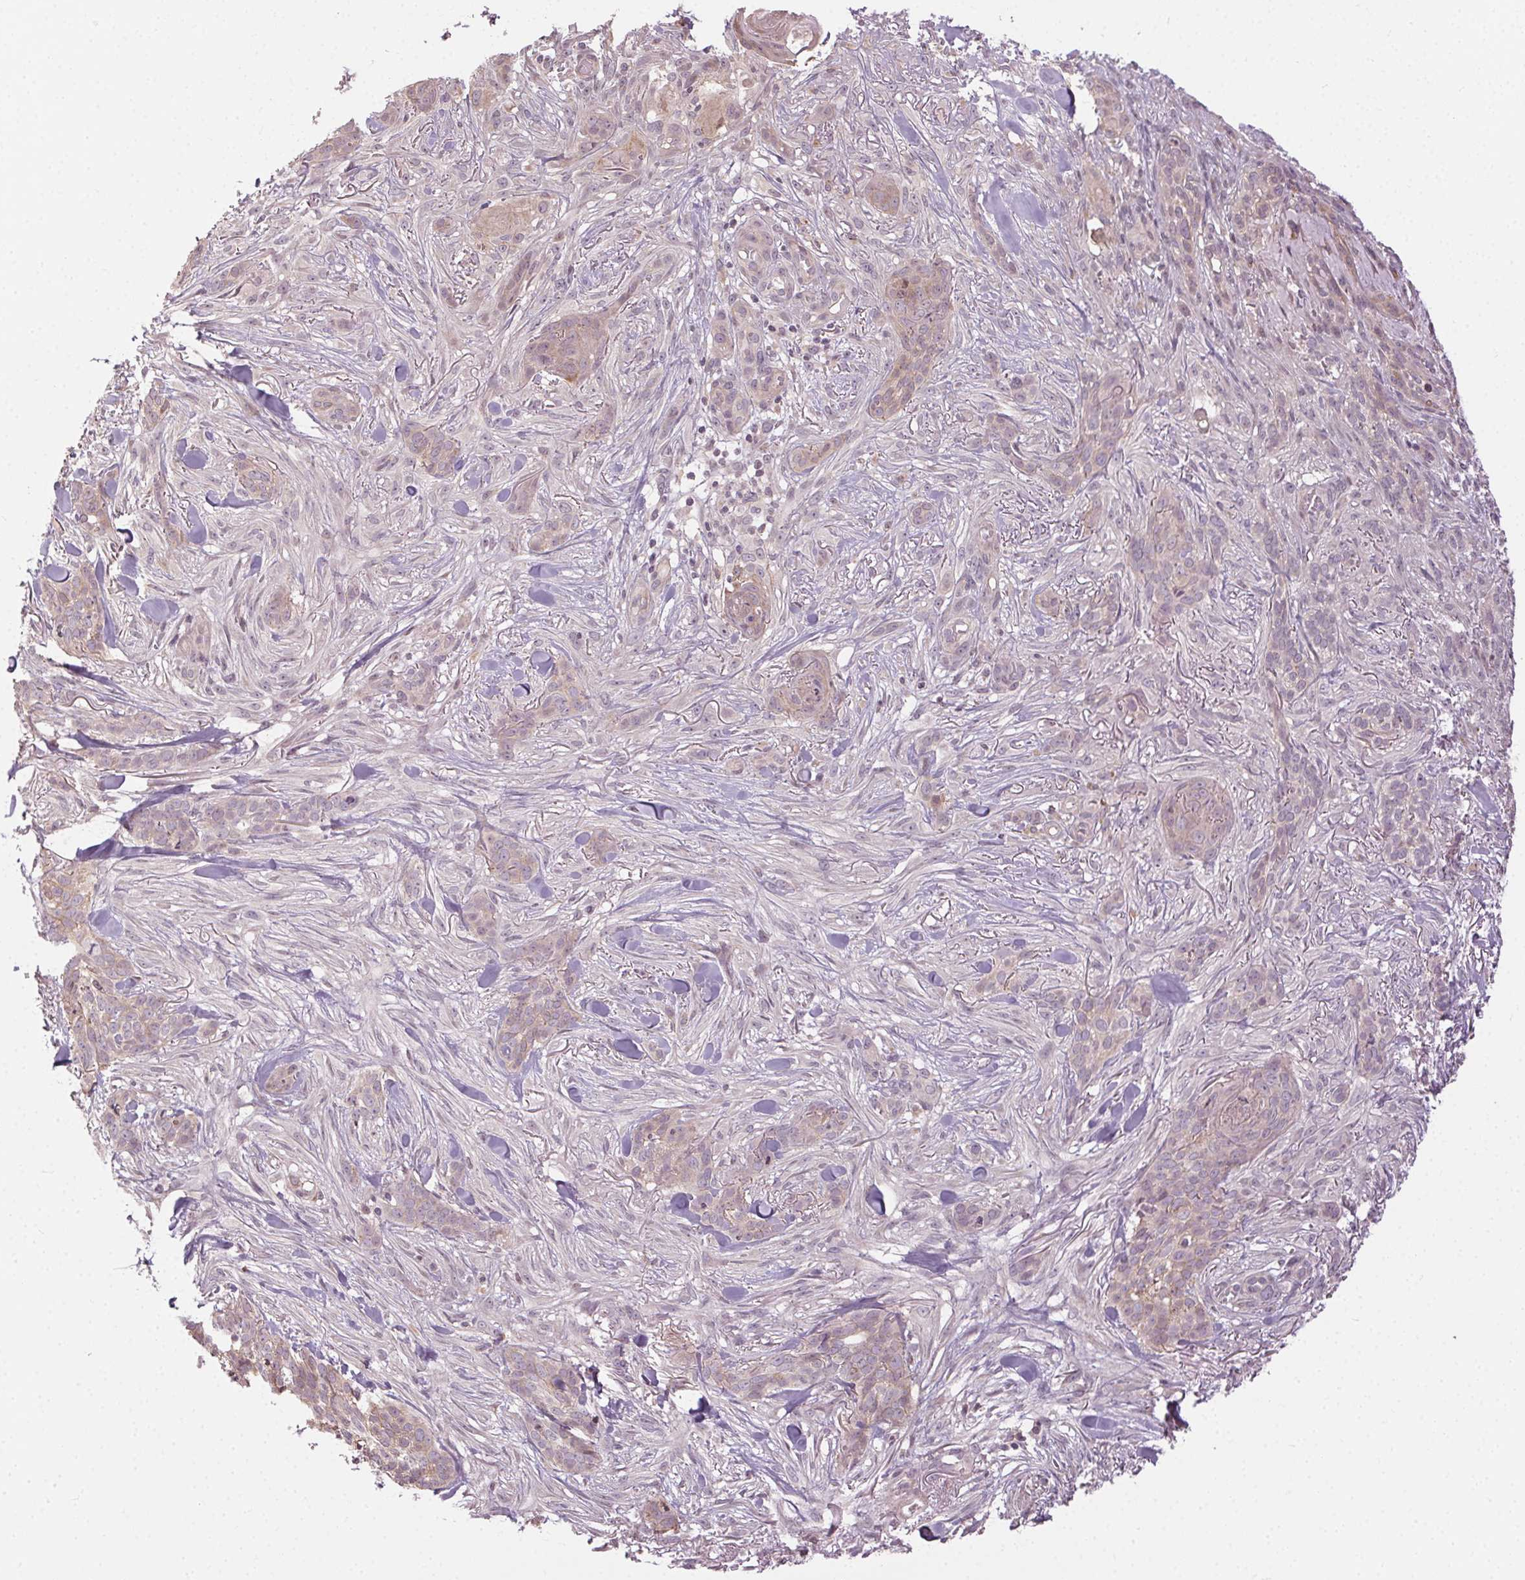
{"staining": {"intensity": "weak", "quantity": "<25%", "location": "cytoplasmic/membranous"}, "tissue": "skin cancer", "cell_type": "Tumor cells", "image_type": "cancer", "snomed": [{"axis": "morphology", "description": "Basal cell carcinoma"}, {"axis": "topography", "description": "Skin"}], "caption": "IHC micrograph of neoplastic tissue: human skin cancer (basal cell carcinoma) stained with DAB exhibits no significant protein expression in tumor cells.", "gene": "ATP1B3", "patient": {"sex": "female", "age": 61}}